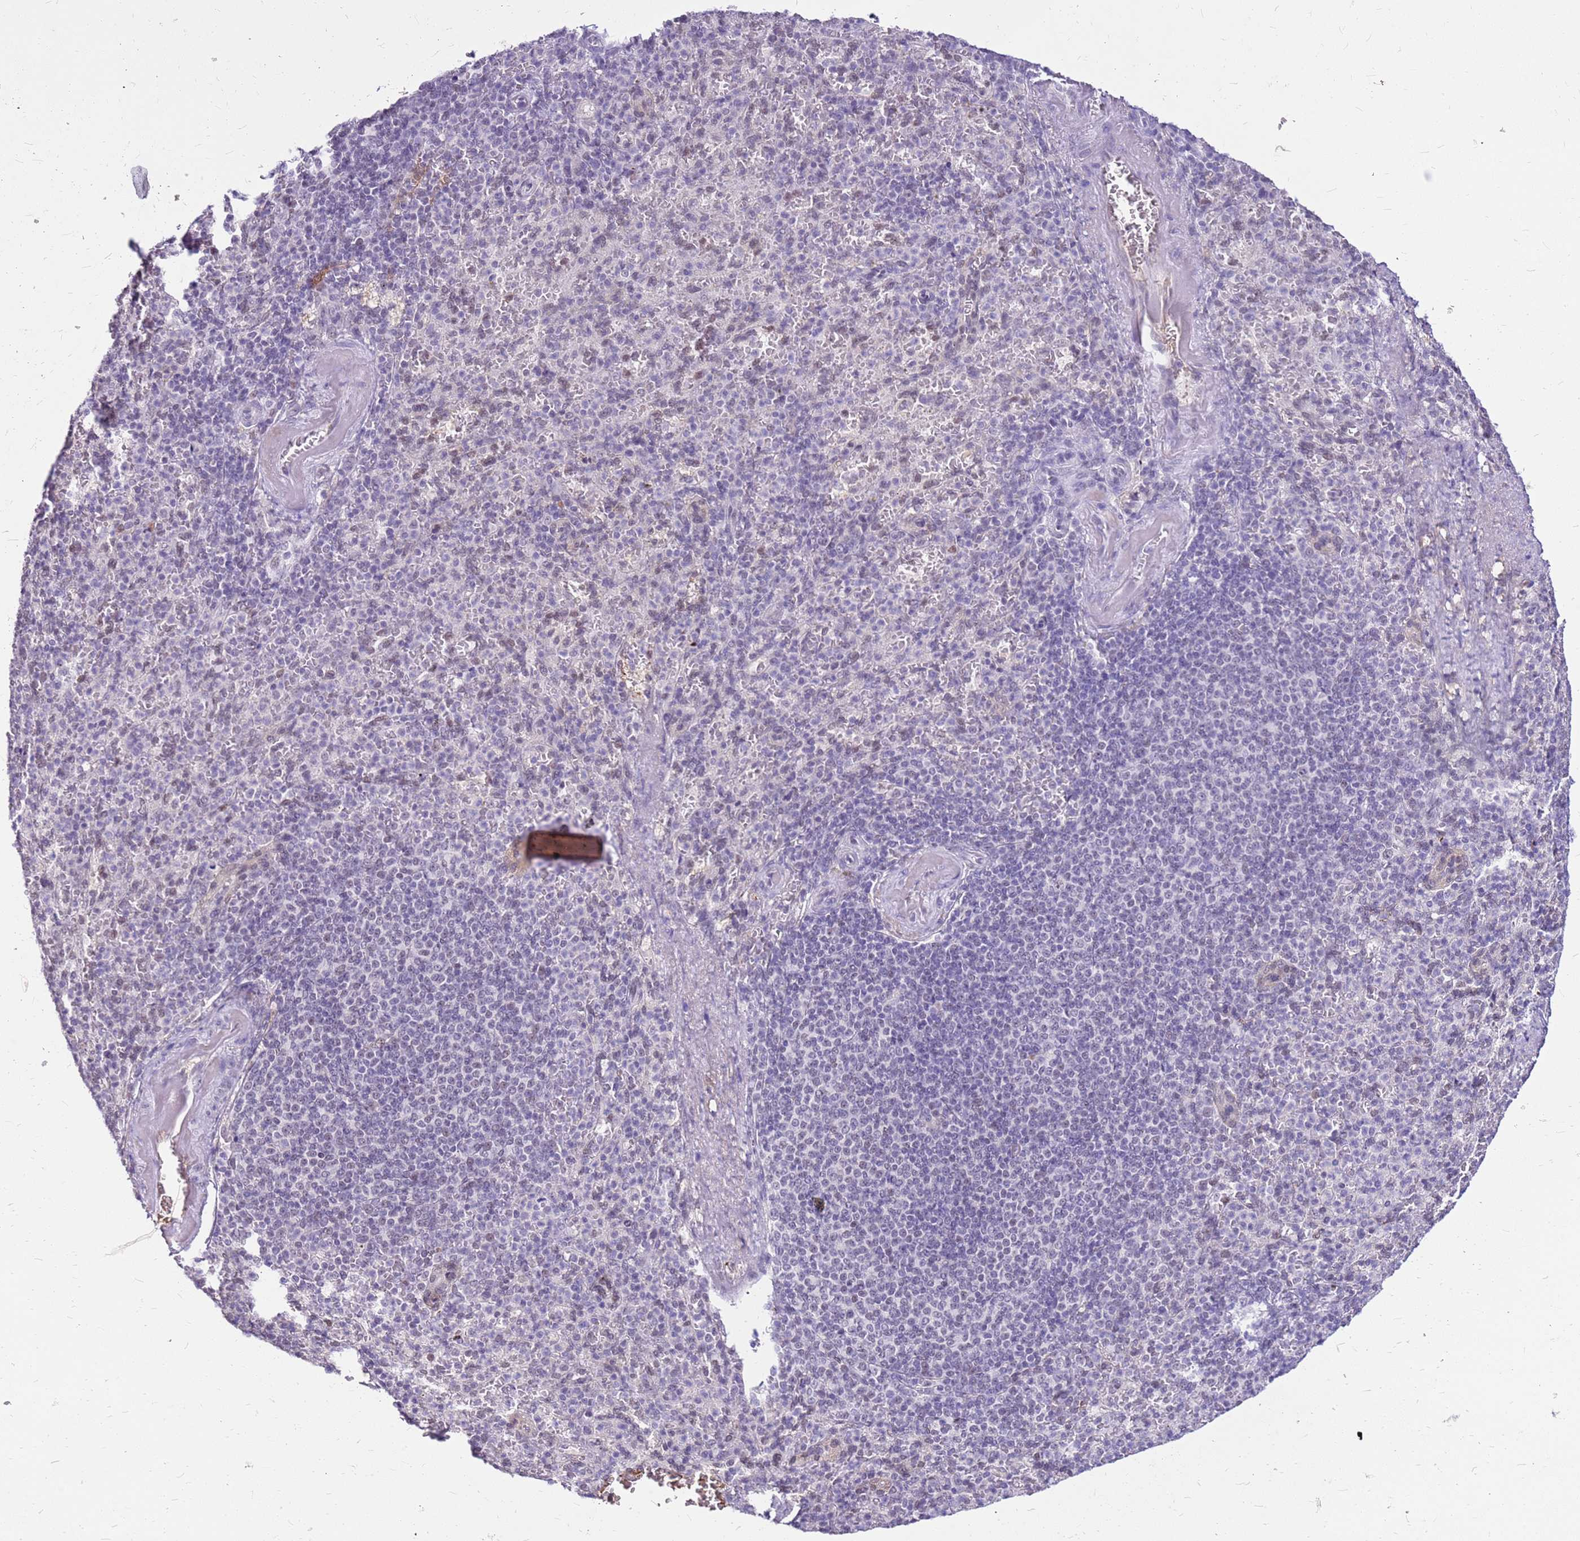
{"staining": {"intensity": "weak", "quantity": "<25%", "location": "nuclear"}, "tissue": "spleen", "cell_type": "Cells in red pulp", "image_type": "normal", "snomed": [{"axis": "morphology", "description": "Normal tissue, NOS"}, {"axis": "topography", "description": "Spleen"}], "caption": "Immunohistochemistry (IHC) photomicrograph of benign spleen: human spleen stained with DAB exhibits no significant protein expression in cells in red pulp.", "gene": "ALDH1A3", "patient": {"sex": "female", "age": 74}}